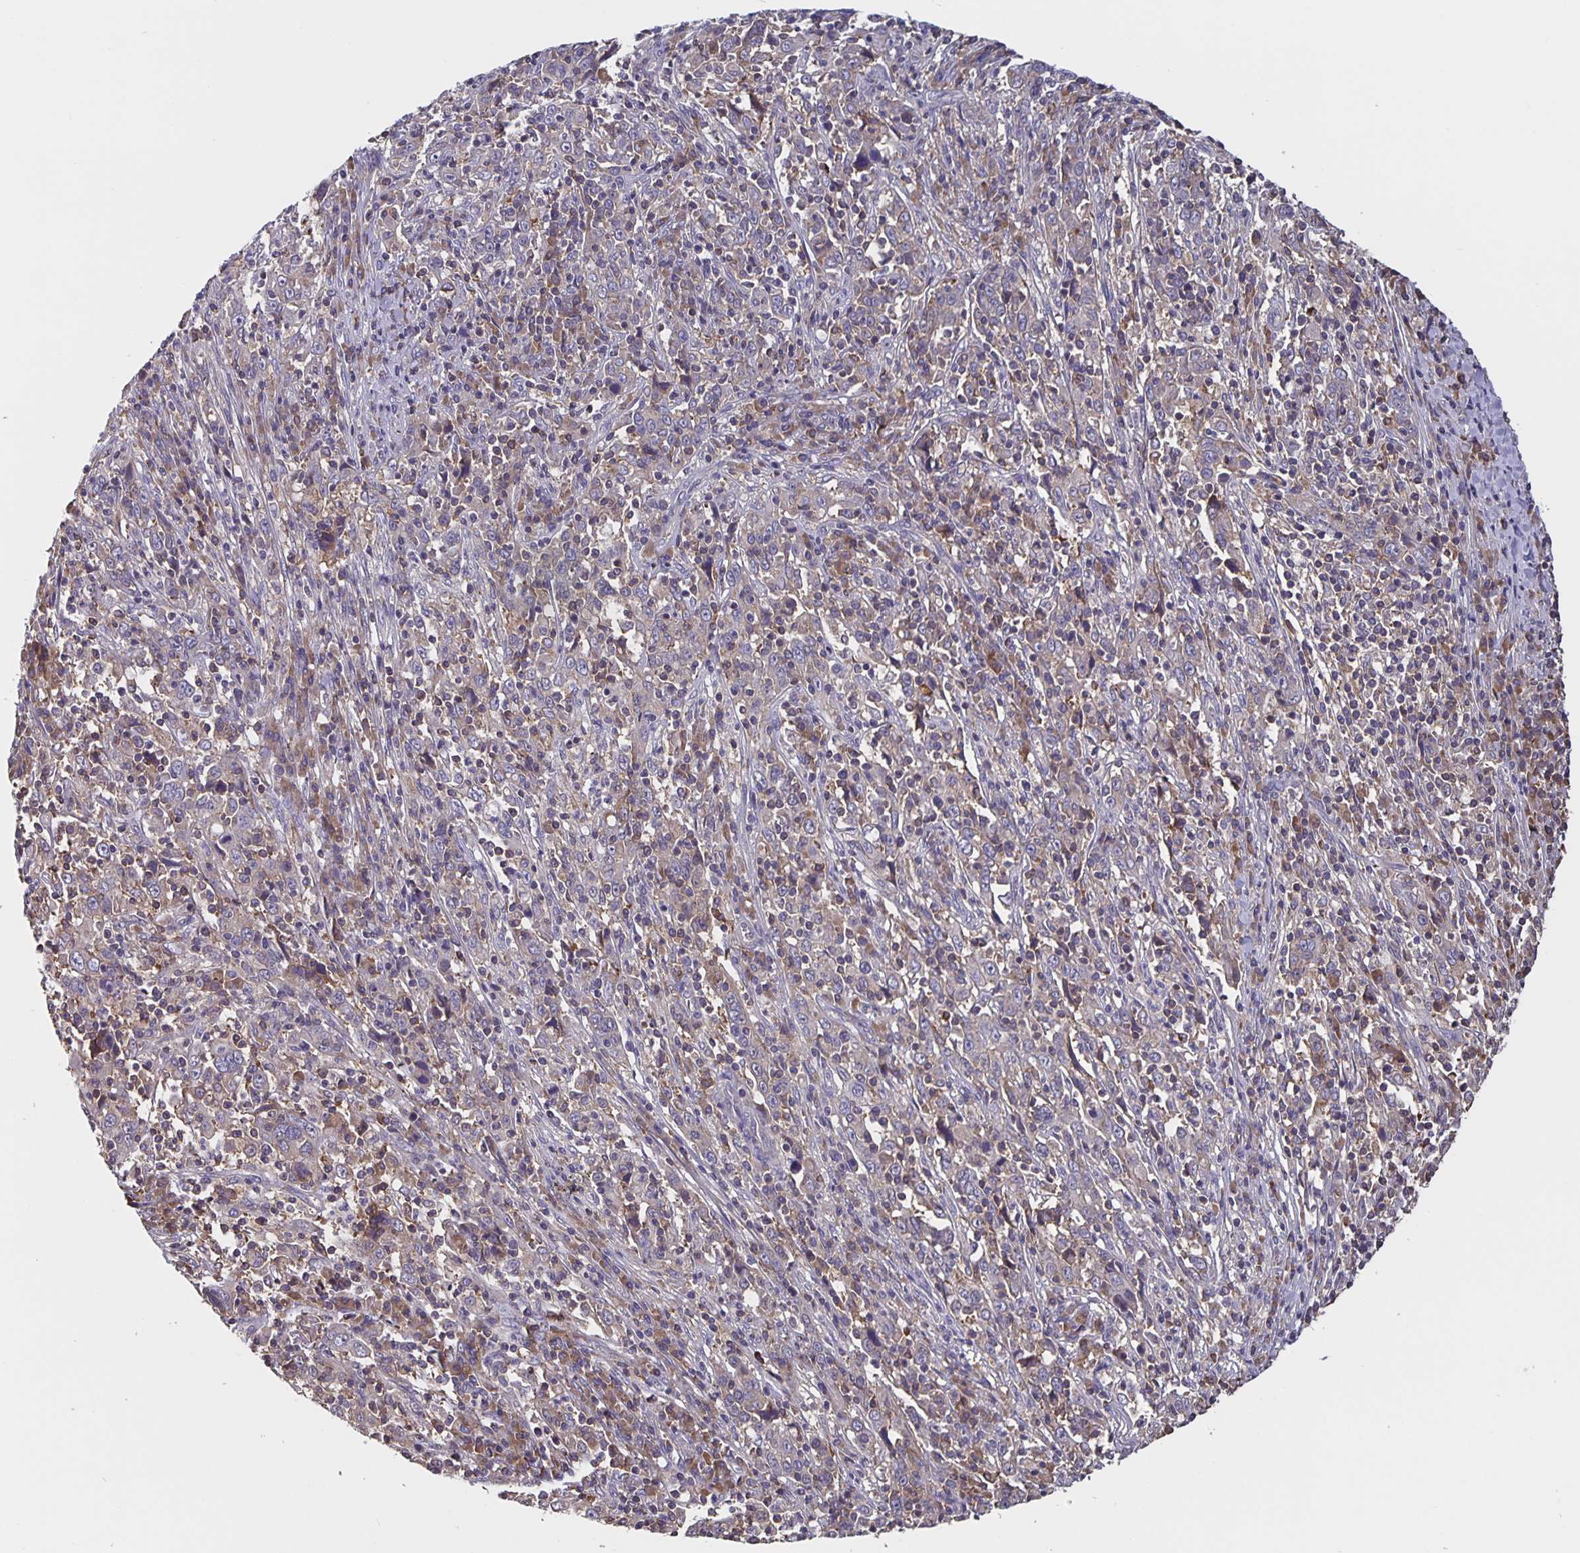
{"staining": {"intensity": "weak", "quantity": "<25%", "location": "cytoplasmic/membranous"}, "tissue": "cervical cancer", "cell_type": "Tumor cells", "image_type": "cancer", "snomed": [{"axis": "morphology", "description": "Squamous cell carcinoma, NOS"}, {"axis": "topography", "description": "Cervix"}], "caption": "This is an immunohistochemistry photomicrograph of human squamous cell carcinoma (cervical). There is no expression in tumor cells.", "gene": "FEM1C", "patient": {"sex": "female", "age": 46}}